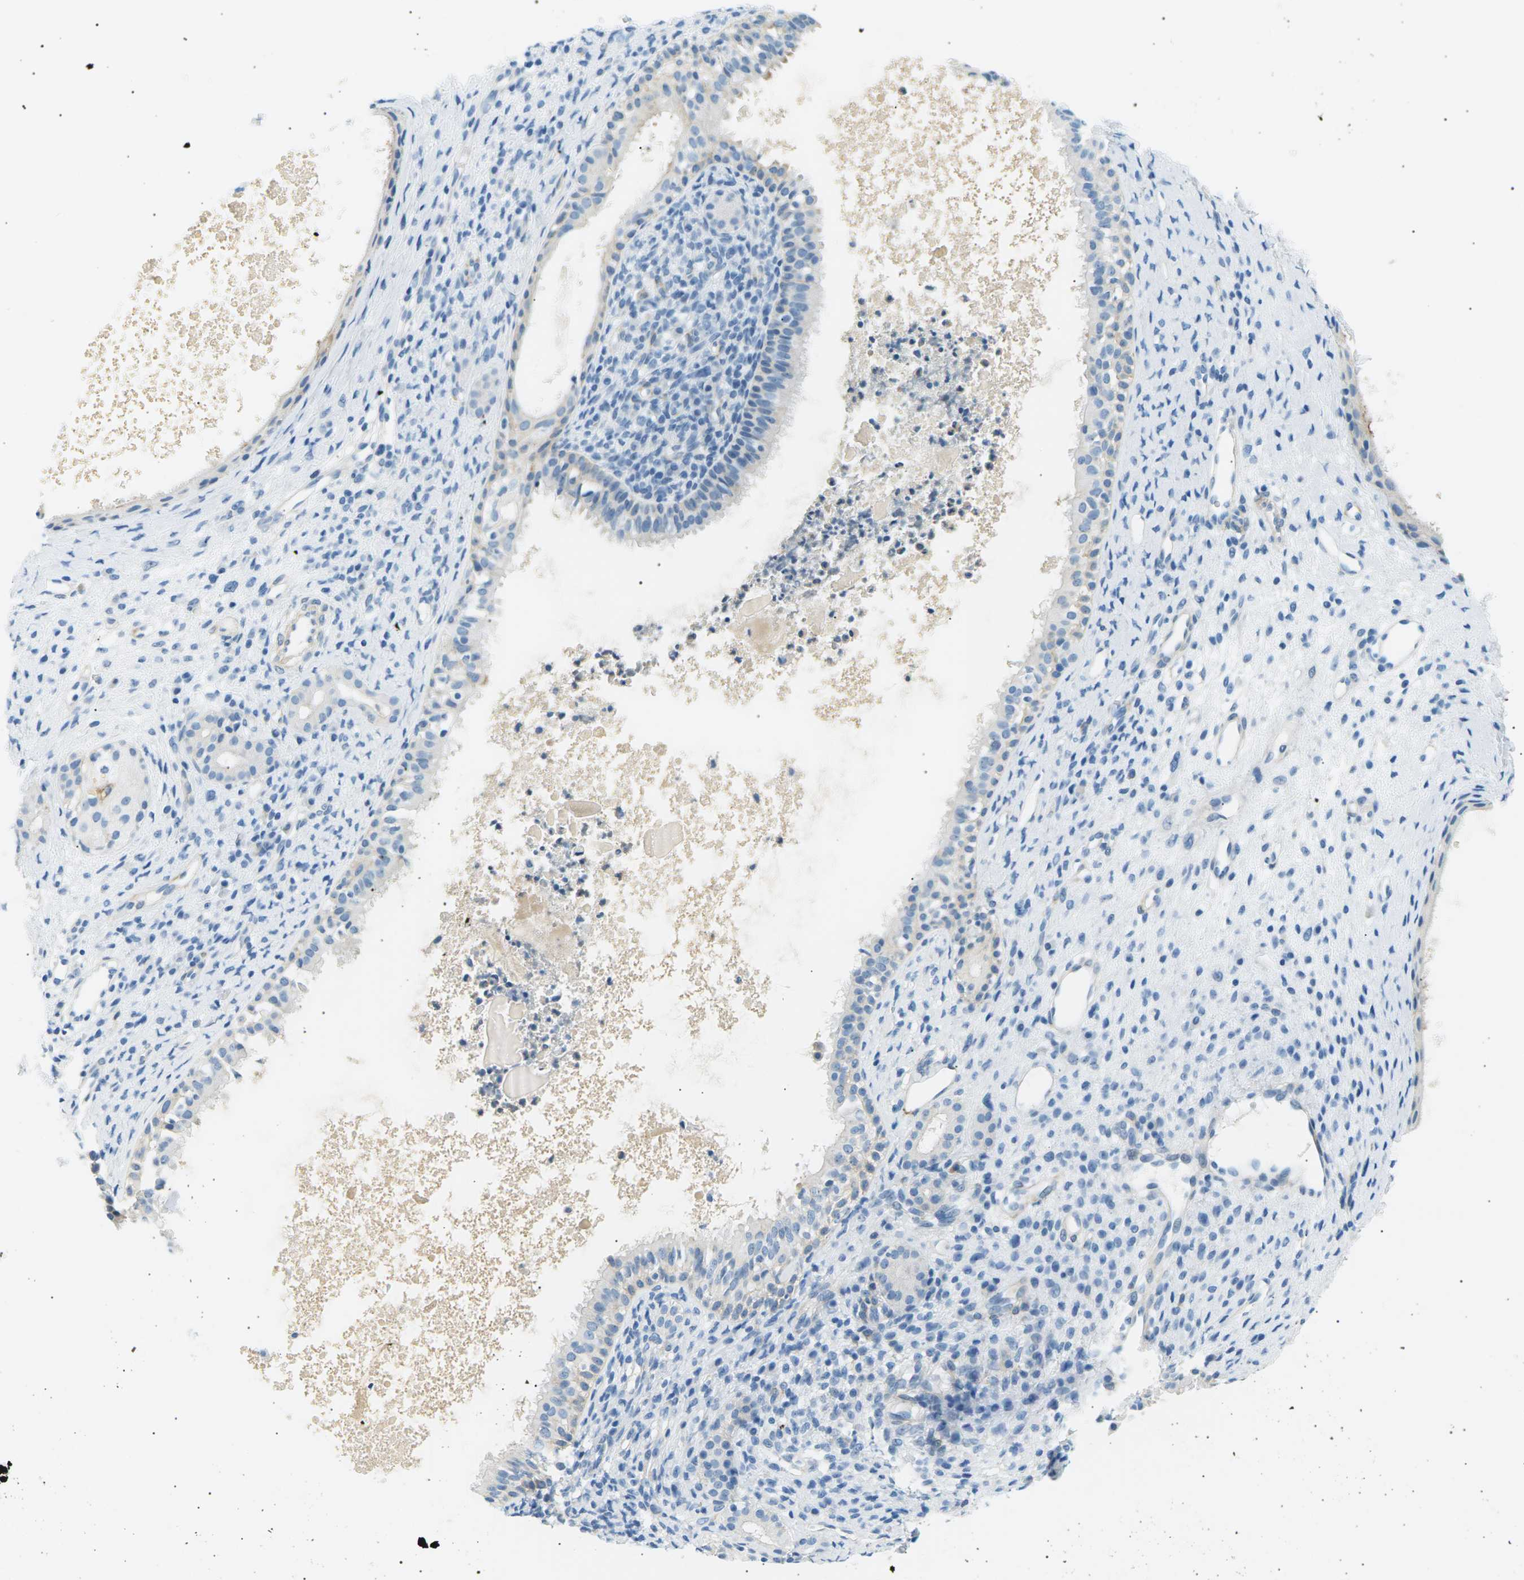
{"staining": {"intensity": "negative", "quantity": "none", "location": "none"}, "tissue": "nasopharynx", "cell_type": "Respiratory epithelial cells", "image_type": "normal", "snomed": [{"axis": "morphology", "description": "Normal tissue, NOS"}, {"axis": "topography", "description": "Nasopharynx"}], "caption": "Immunohistochemistry (IHC) of benign nasopharynx demonstrates no staining in respiratory epithelial cells. The staining was performed using DAB to visualize the protein expression in brown, while the nuclei were stained in blue with hematoxylin (Magnification: 20x).", "gene": "SEPTIN5", "patient": {"sex": "male", "age": 22}}